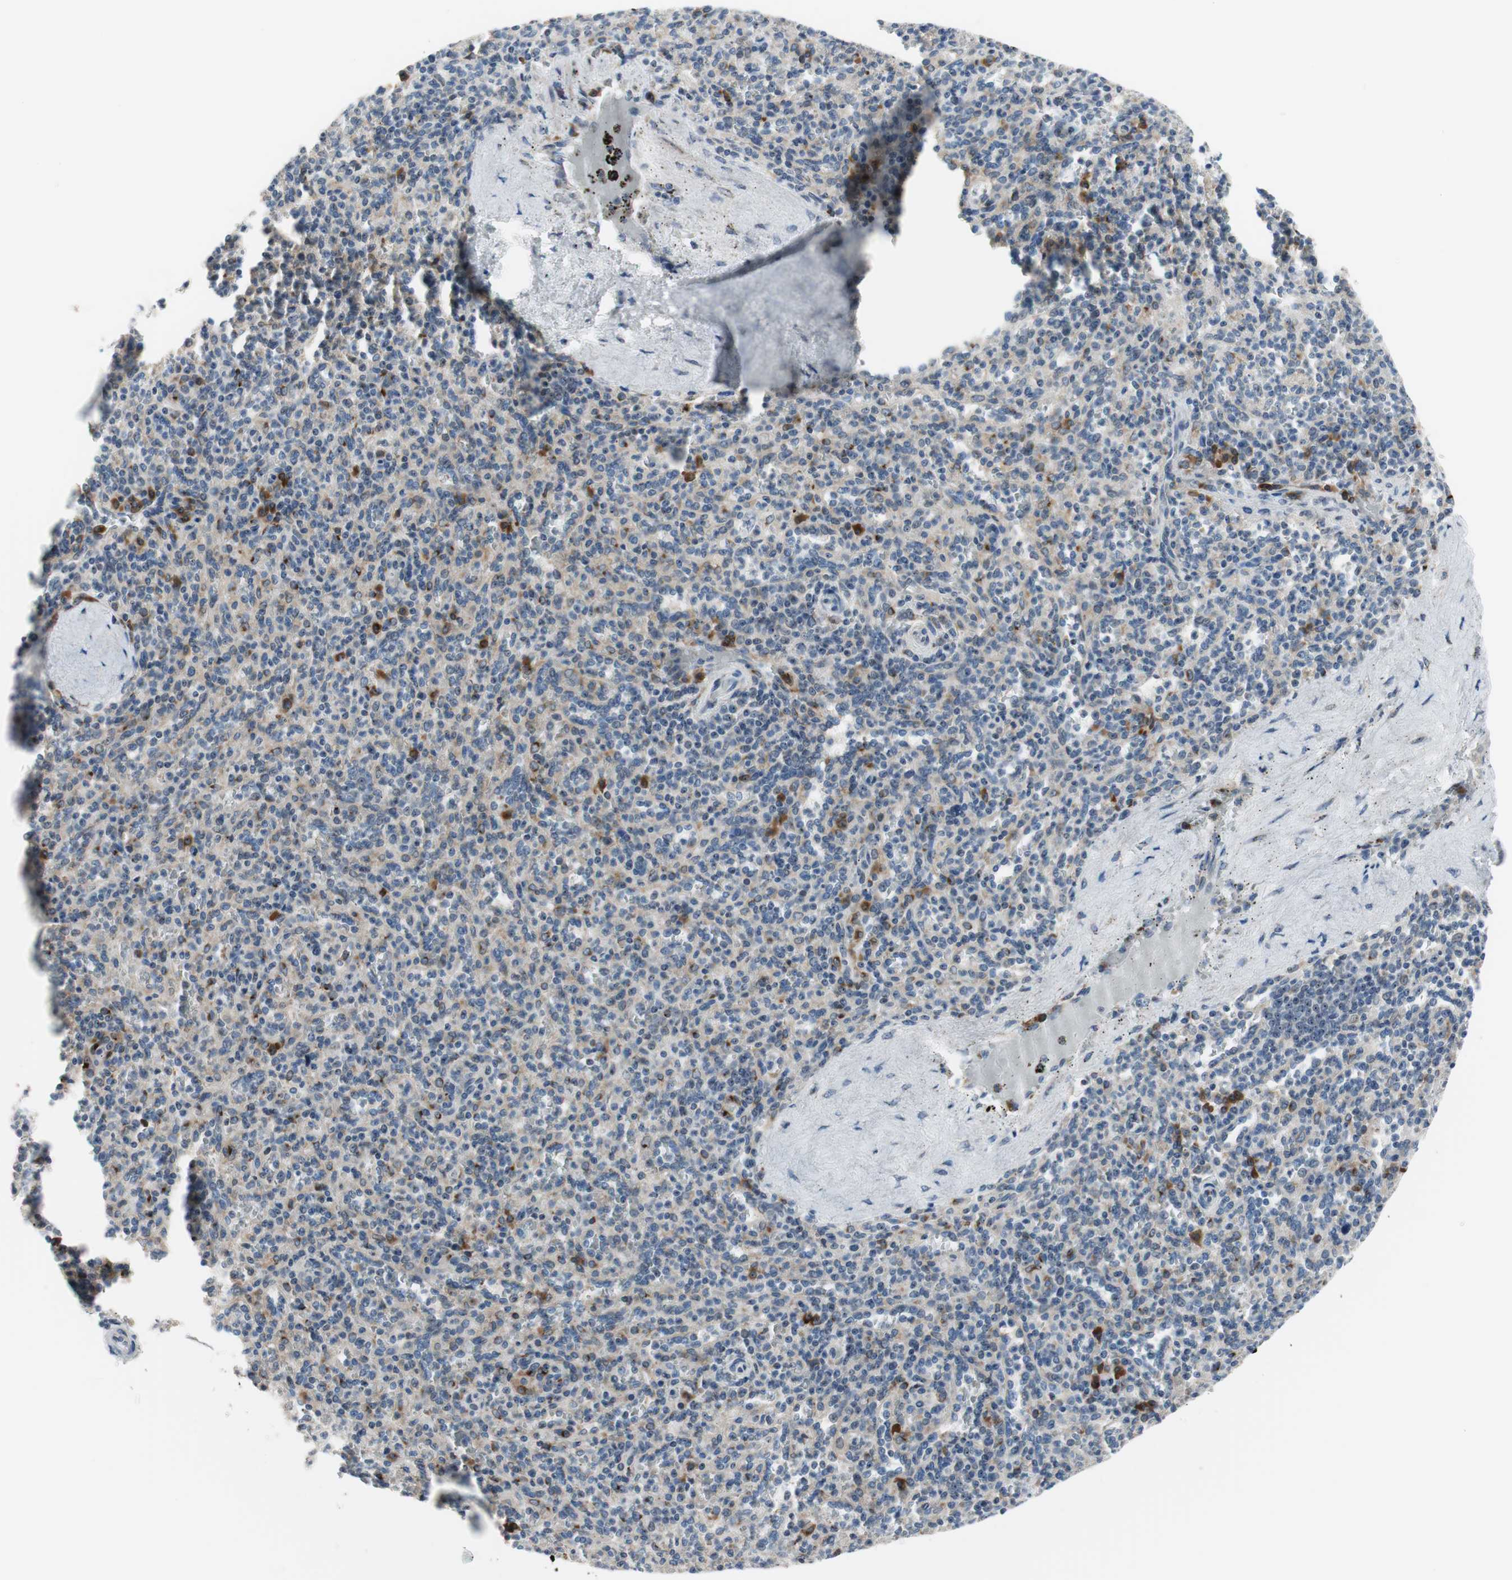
{"staining": {"intensity": "weak", "quantity": "<25%", "location": "cytoplasmic/membranous"}, "tissue": "spleen", "cell_type": "Cells in red pulp", "image_type": "normal", "snomed": [{"axis": "morphology", "description": "Normal tissue, NOS"}, {"axis": "topography", "description": "Spleen"}], "caption": "Histopathology image shows no significant protein expression in cells in red pulp of unremarkable spleen. (IHC, brightfield microscopy, high magnification).", "gene": "TMED7", "patient": {"sex": "male", "age": 36}}